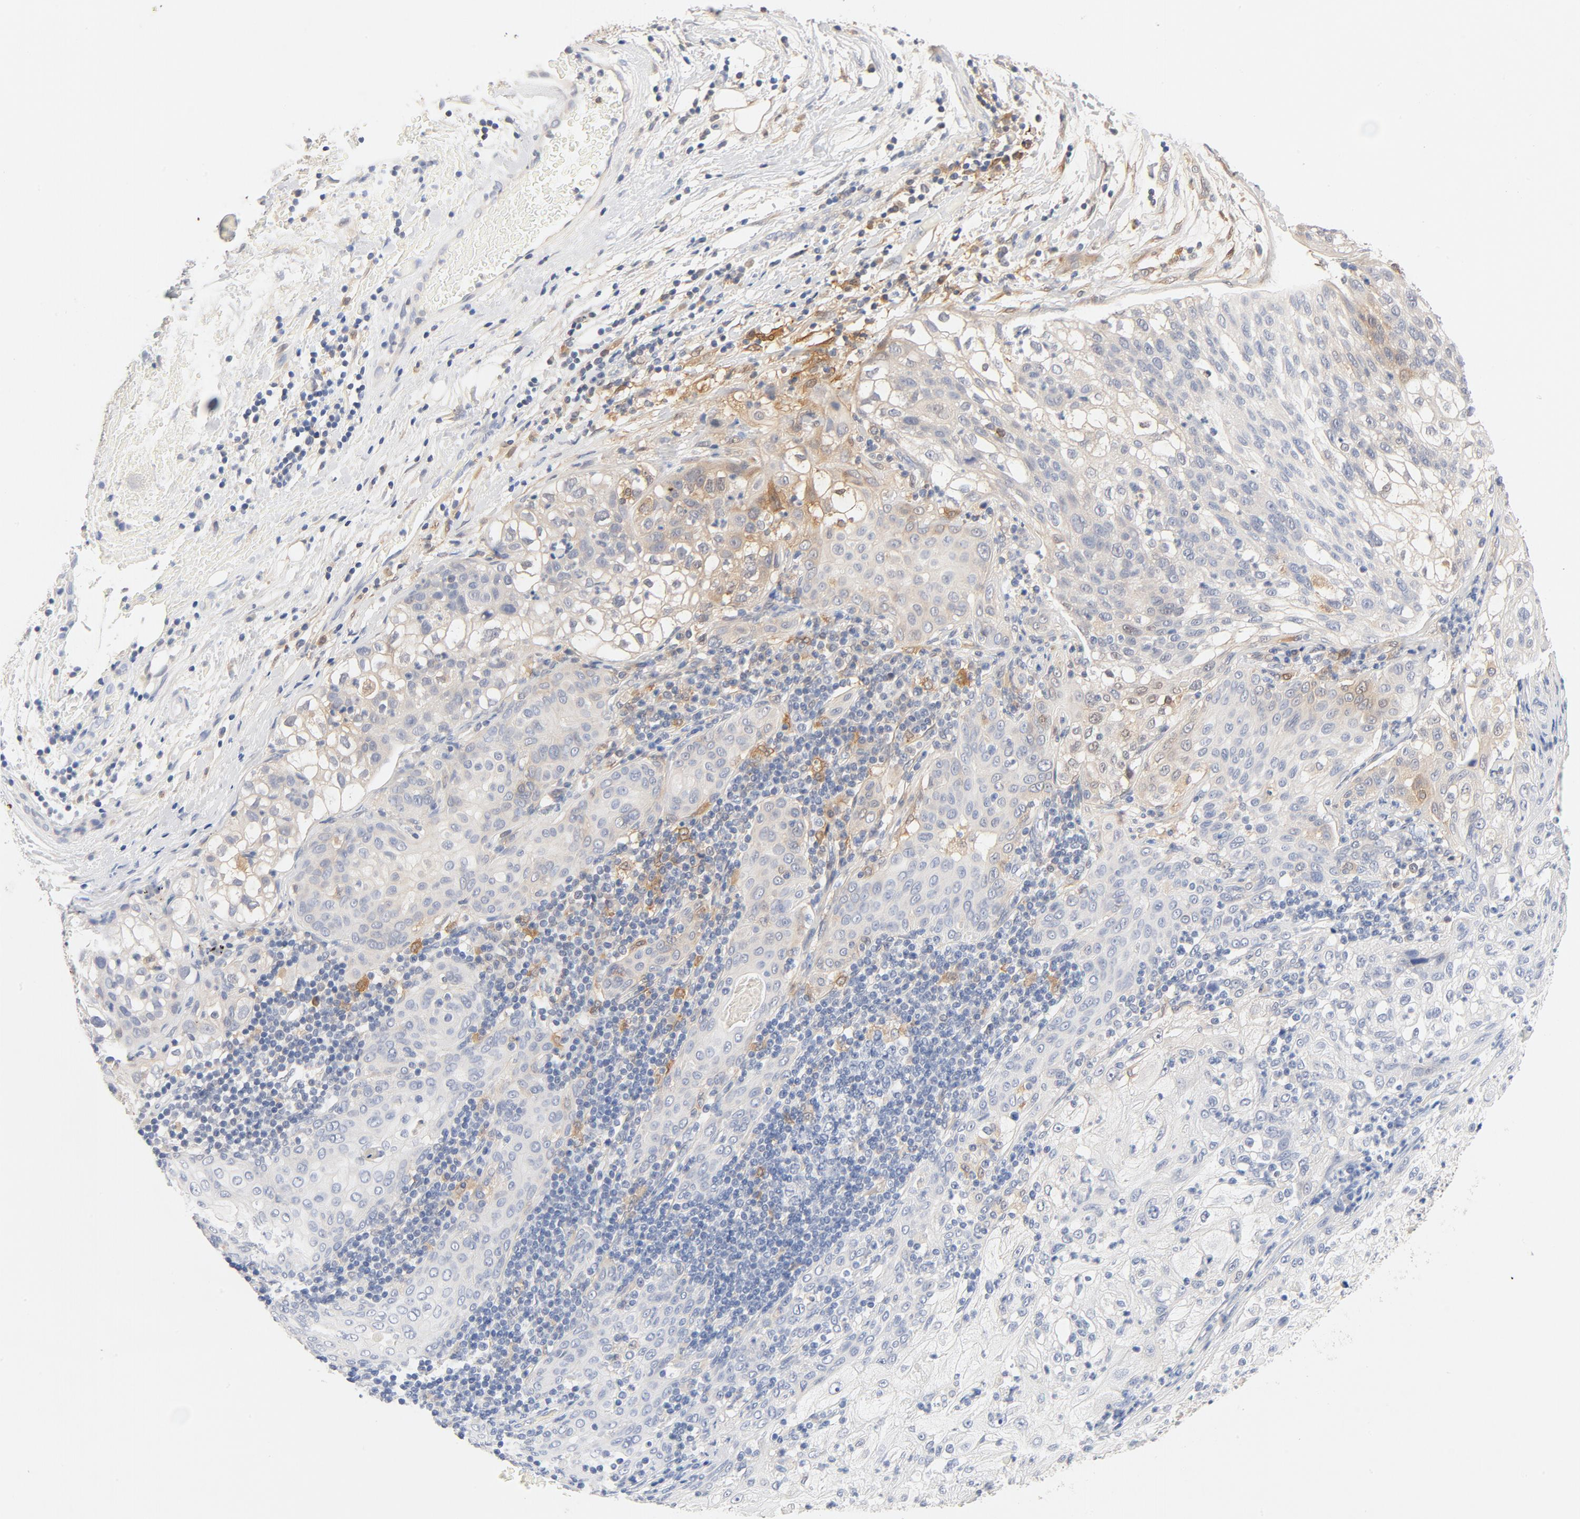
{"staining": {"intensity": "weak", "quantity": "<25%", "location": "cytoplasmic/membranous"}, "tissue": "lung cancer", "cell_type": "Tumor cells", "image_type": "cancer", "snomed": [{"axis": "morphology", "description": "Inflammation, NOS"}, {"axis": "morphology", "description": "Squamous cell carcinoma, NOS"}, {"axis": "topography", "description": "Lymph node"}, {"axis": "topography", "description": "Soft tissue"}, {"axis": "topography", "description": "Lung"}], "caption": "There is no significant expression in tumor cells of lung squamous cell carcinoma. Brightfield microscopy of IHC stained with DAB (brown) and hematoxylin (blue), captured at high magnification.", "gene": "STAT1", "patient": {"sex": "male", "age": 66}}